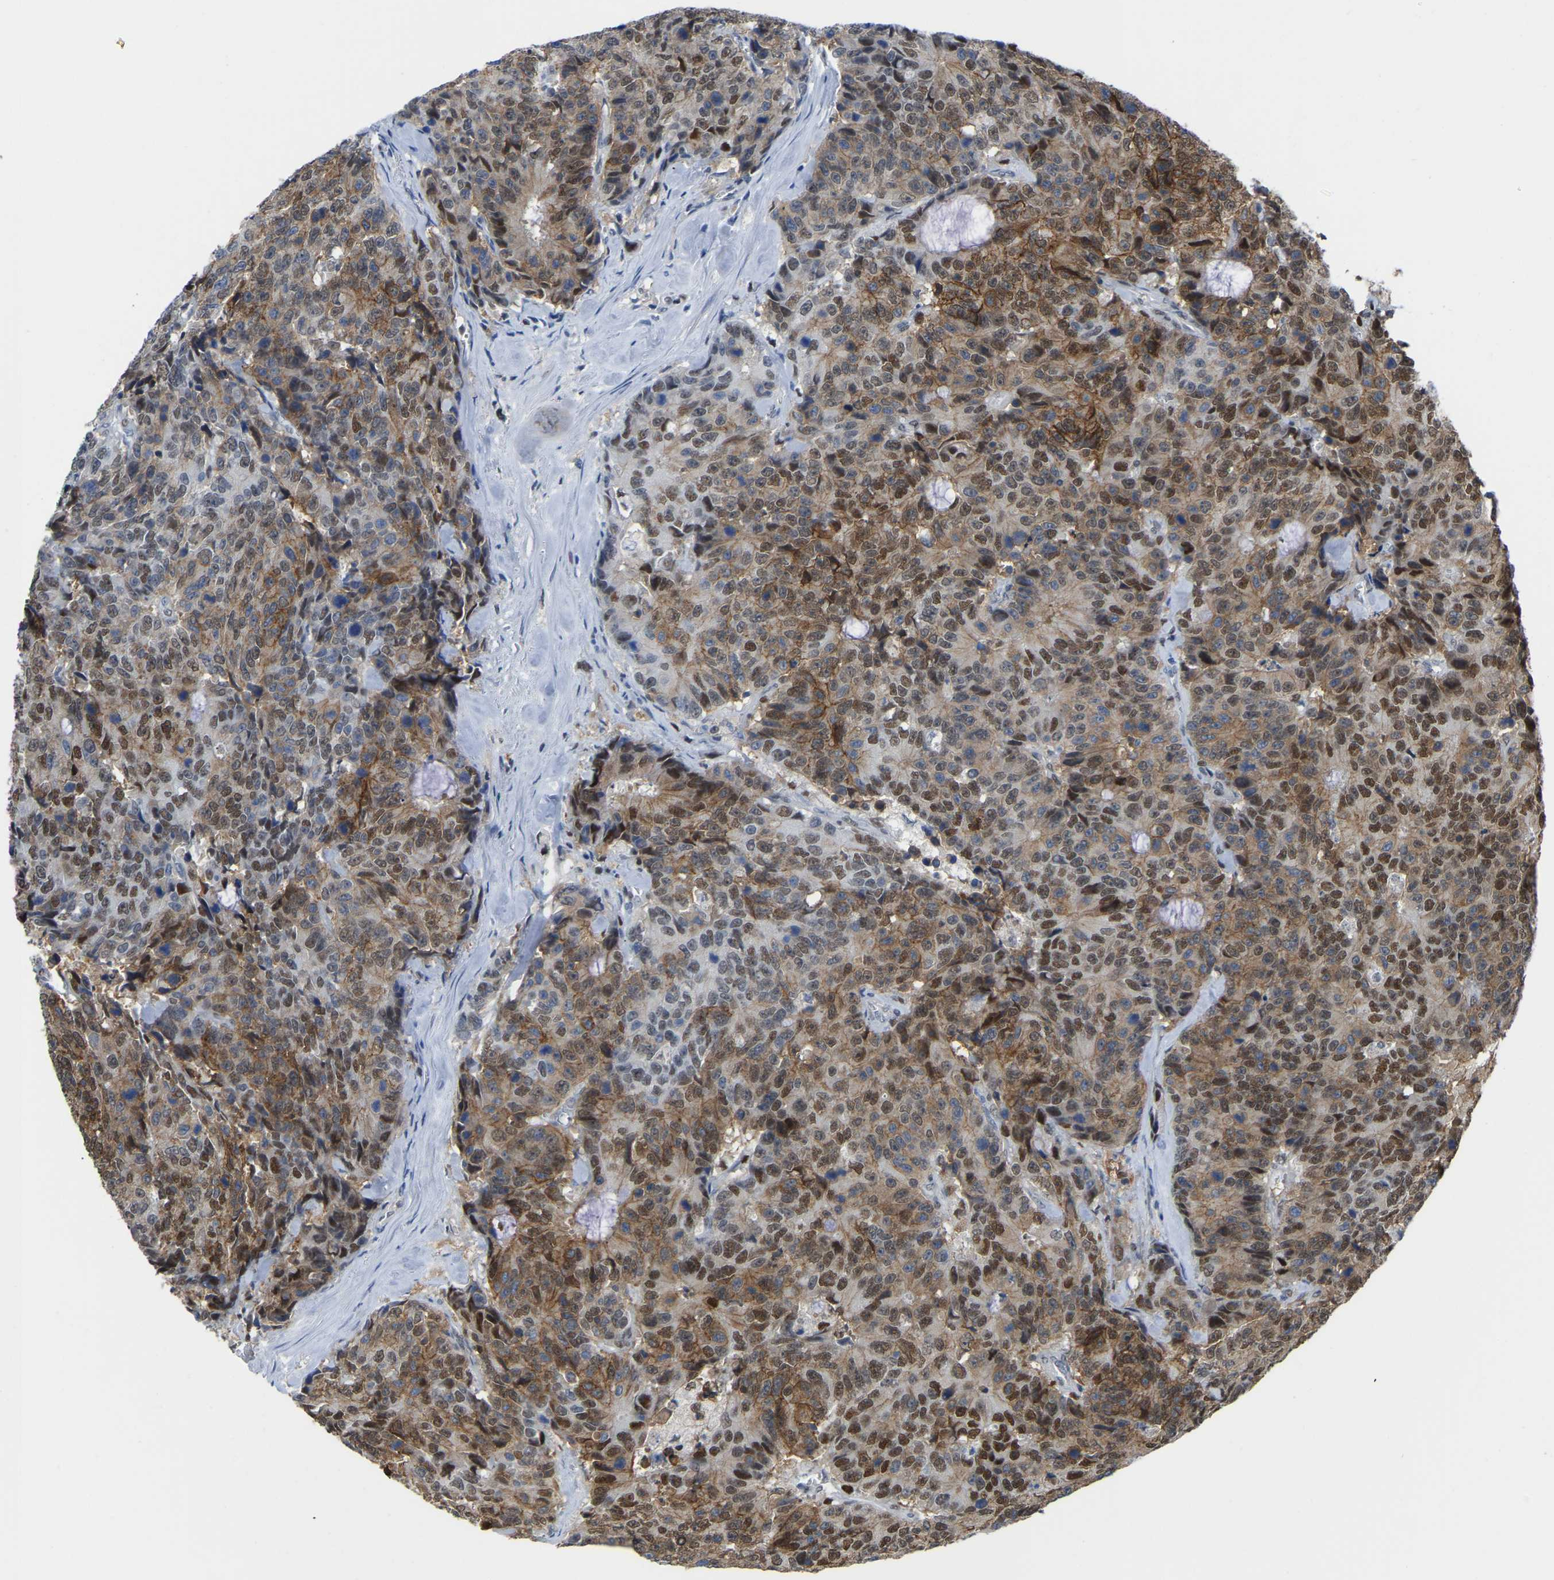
{"staining": {"intensity": "moderate", "quantity": ">75%", "location": "cytoplasmic/membranous,nuclear"}, "tissue": "colorectal cancer", "cell_type": "Tumor cells", "image_type": "cancer", "snomed": [{"axis": "morphology", "description": "Adenocarcinoma, NOS"}, {"axis": "topography", "description": "Colon"}], "caption": "Human colorectal cancer (adenocarcinoma) stained with a protein marker displays moderate staining in tumor cells.", "gene": "KLRG2", "patient": {"sex": "female", "age": 86}}